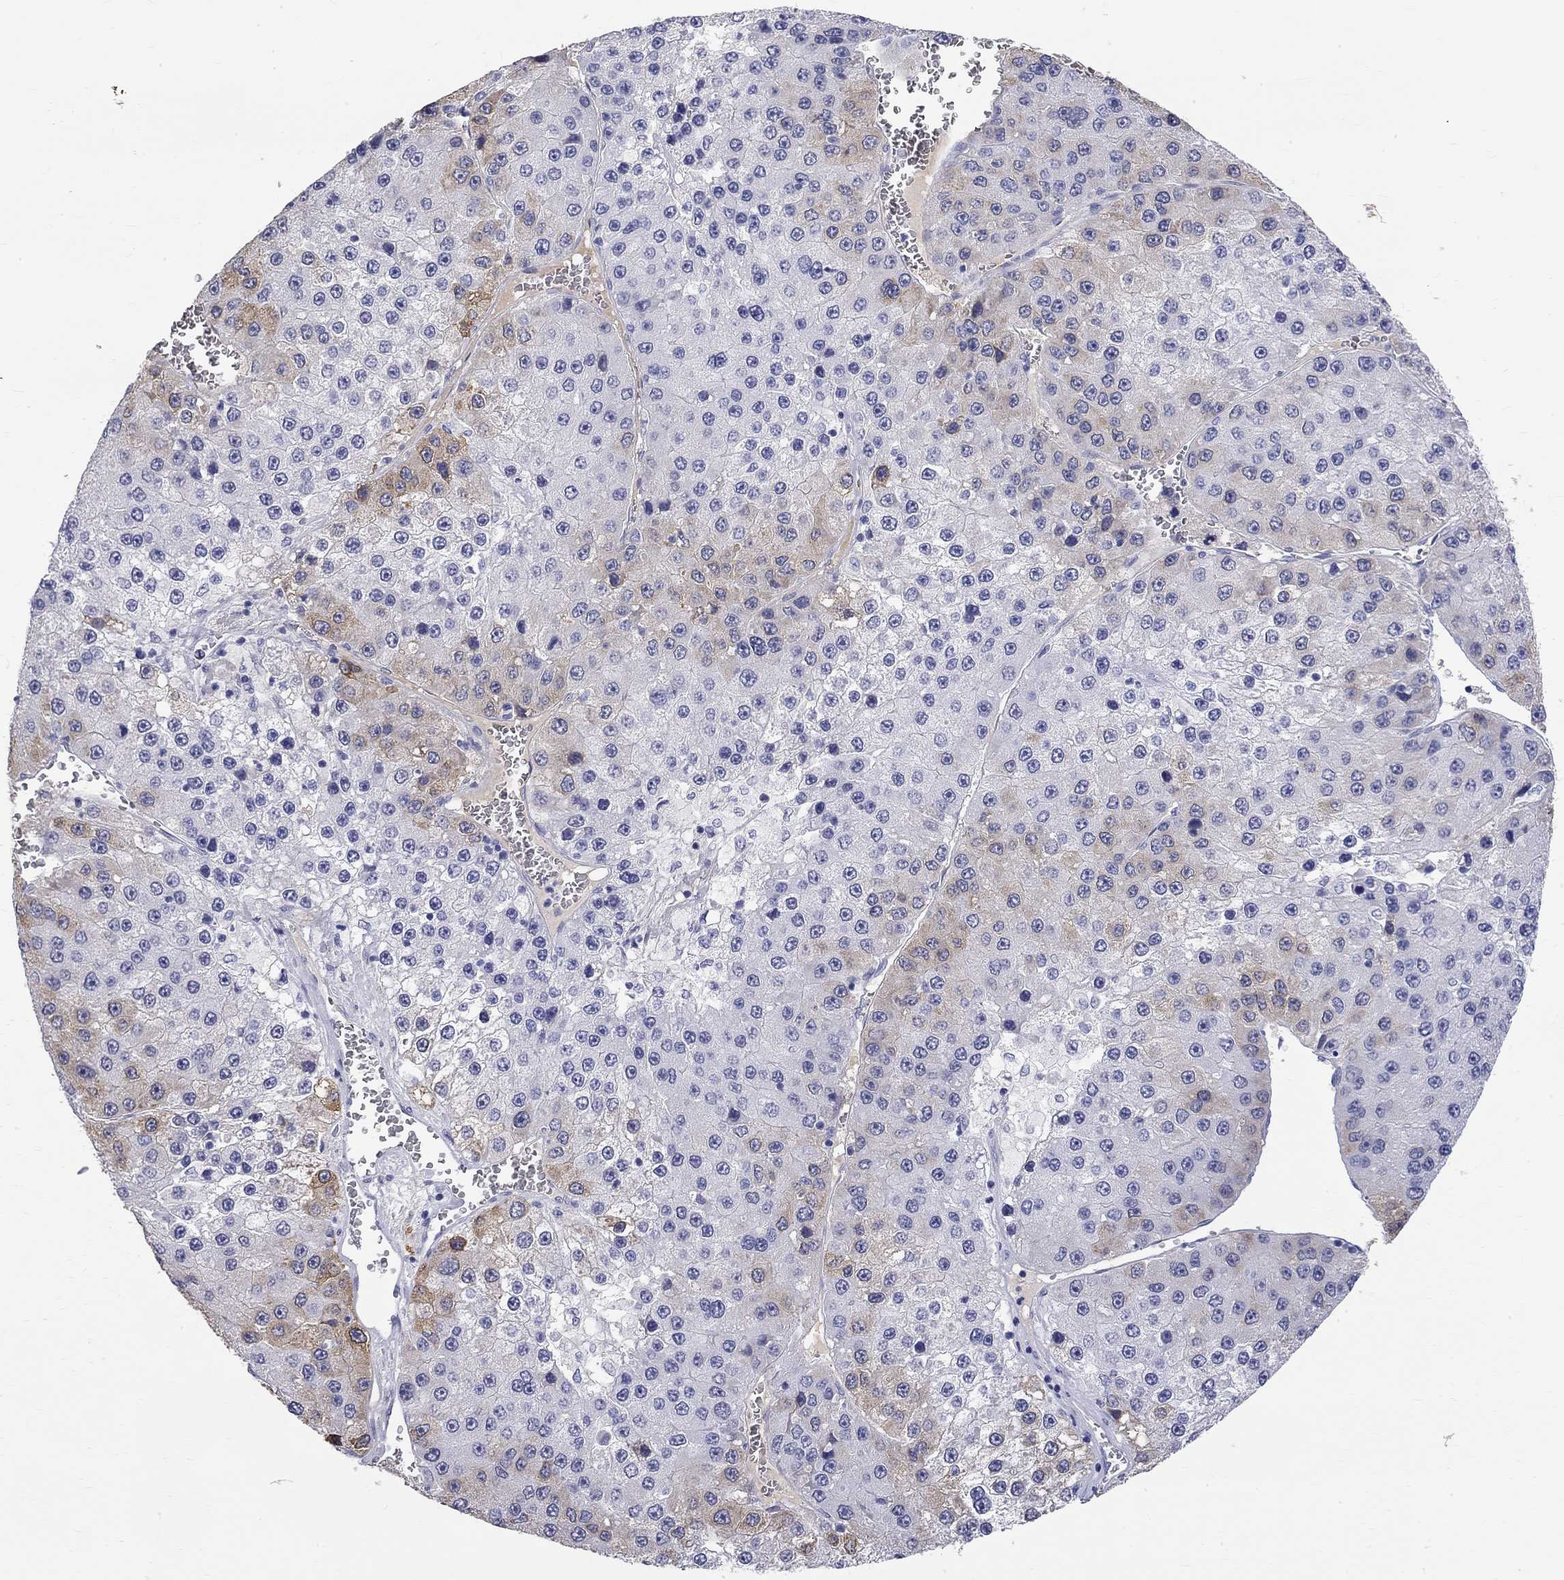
{"staining": {"intensity": "moderate", "quantity": "<25%", "location": "cytoplasmic/membranous"}, "tissue": "liver cancer", "cell_type": "Tumor cells", "image_type": "cancer", "snomed": [{"axis": "morphology", "description": "Carcinoma, Hepatocellular, NOS"}, {"axis": "topography", "description": "Liver"}], "caption": "Liver cancer tissue shows moderate cytoplasmic/membranous staining in about <25% of tumor cells, visualized by immunohistochemistry.", "gene": "PHOX2B", "patient": {"sex": "female", "age": 73}}